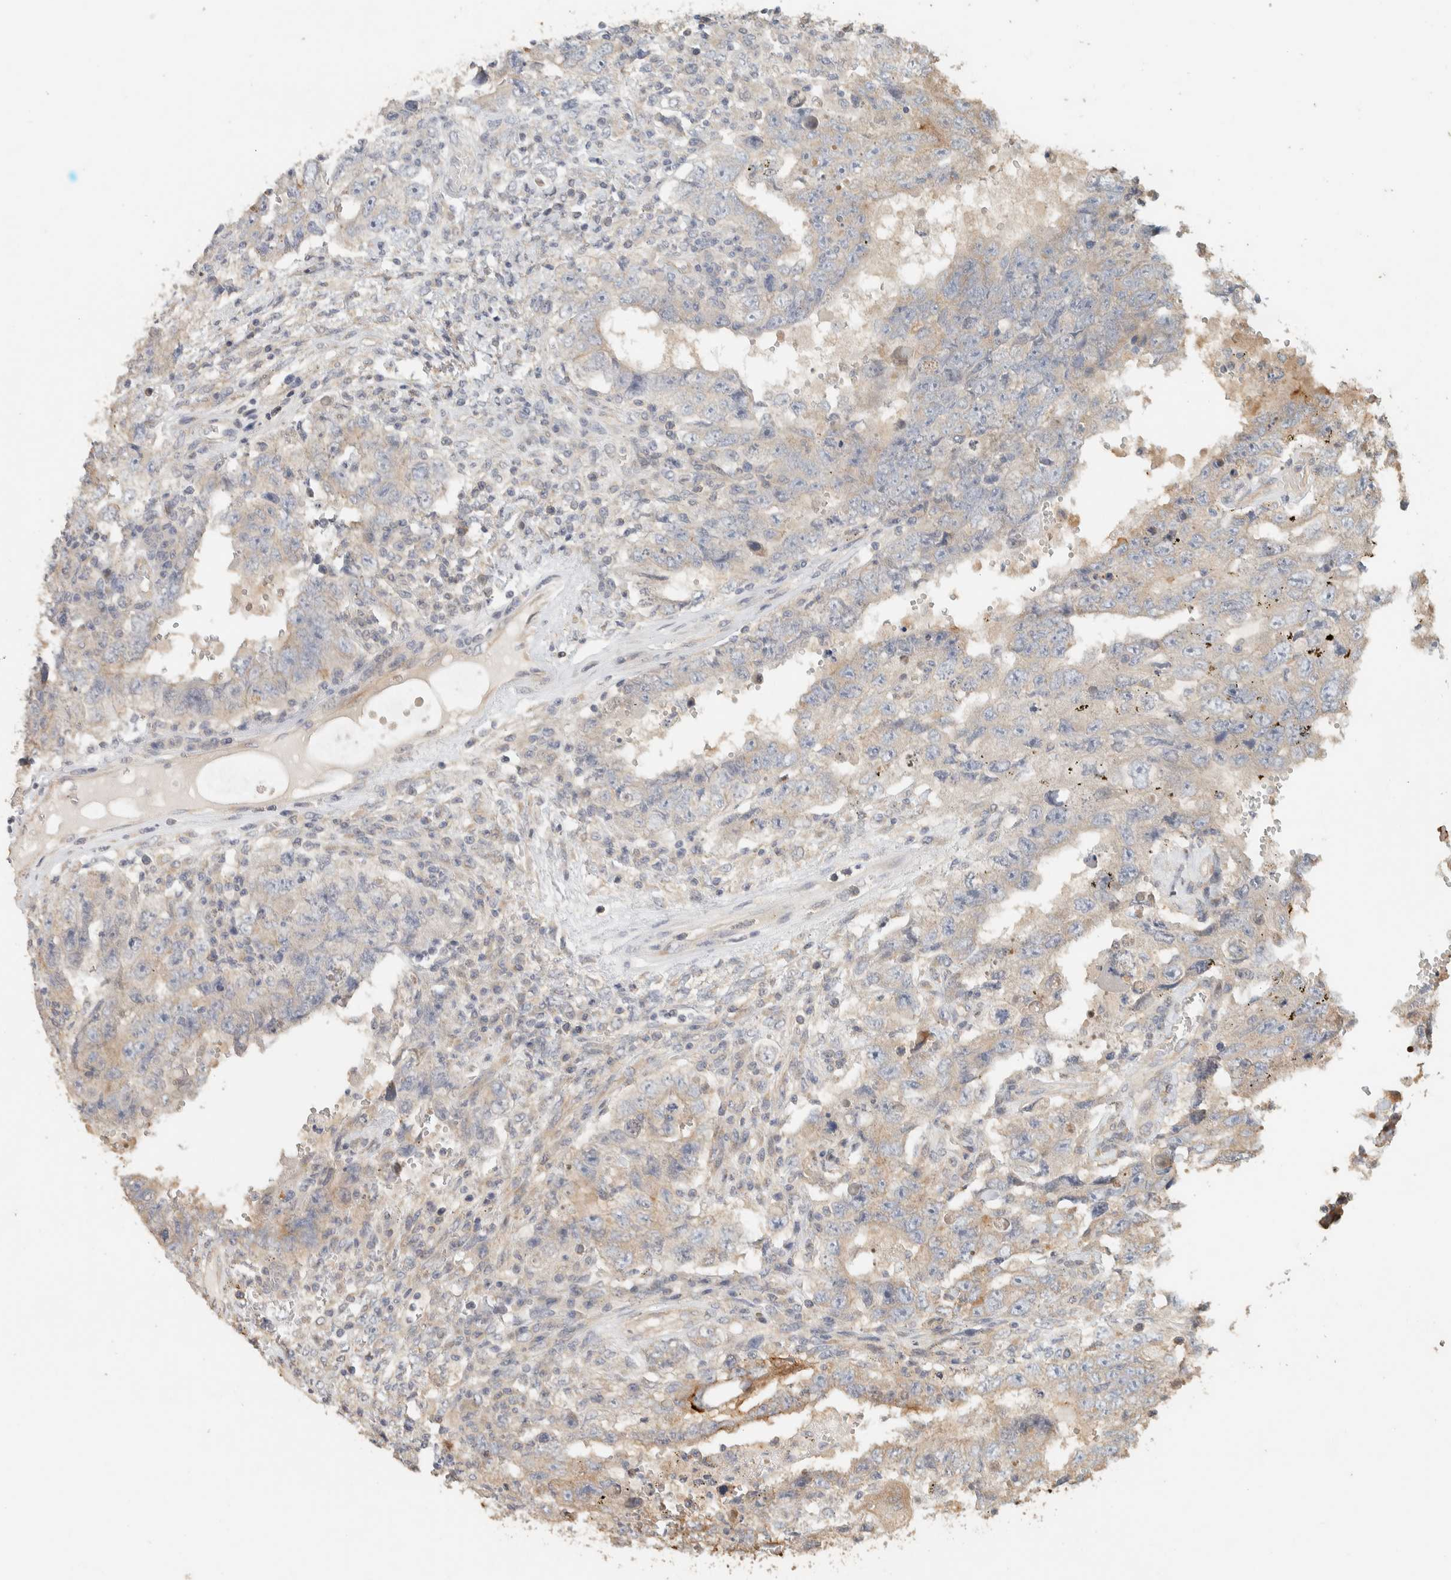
{"staining": {"intensity": "negative", "quantity": "none", "location": "none"}, "tissue": "testis cancer", "cell_type": "Tumor cells", "image_type": "cancer", "snomed": [{"axis": "morphology", "description": "Carcinoma, Embryonal, NOS"}, {"axis": "topography", "description": "Testis"}], "caption": "Tumor cells are negative for protein expression in human testis cancer.", "gene": "EXOC7", "patient": {"sex": "male", "age": 26}}